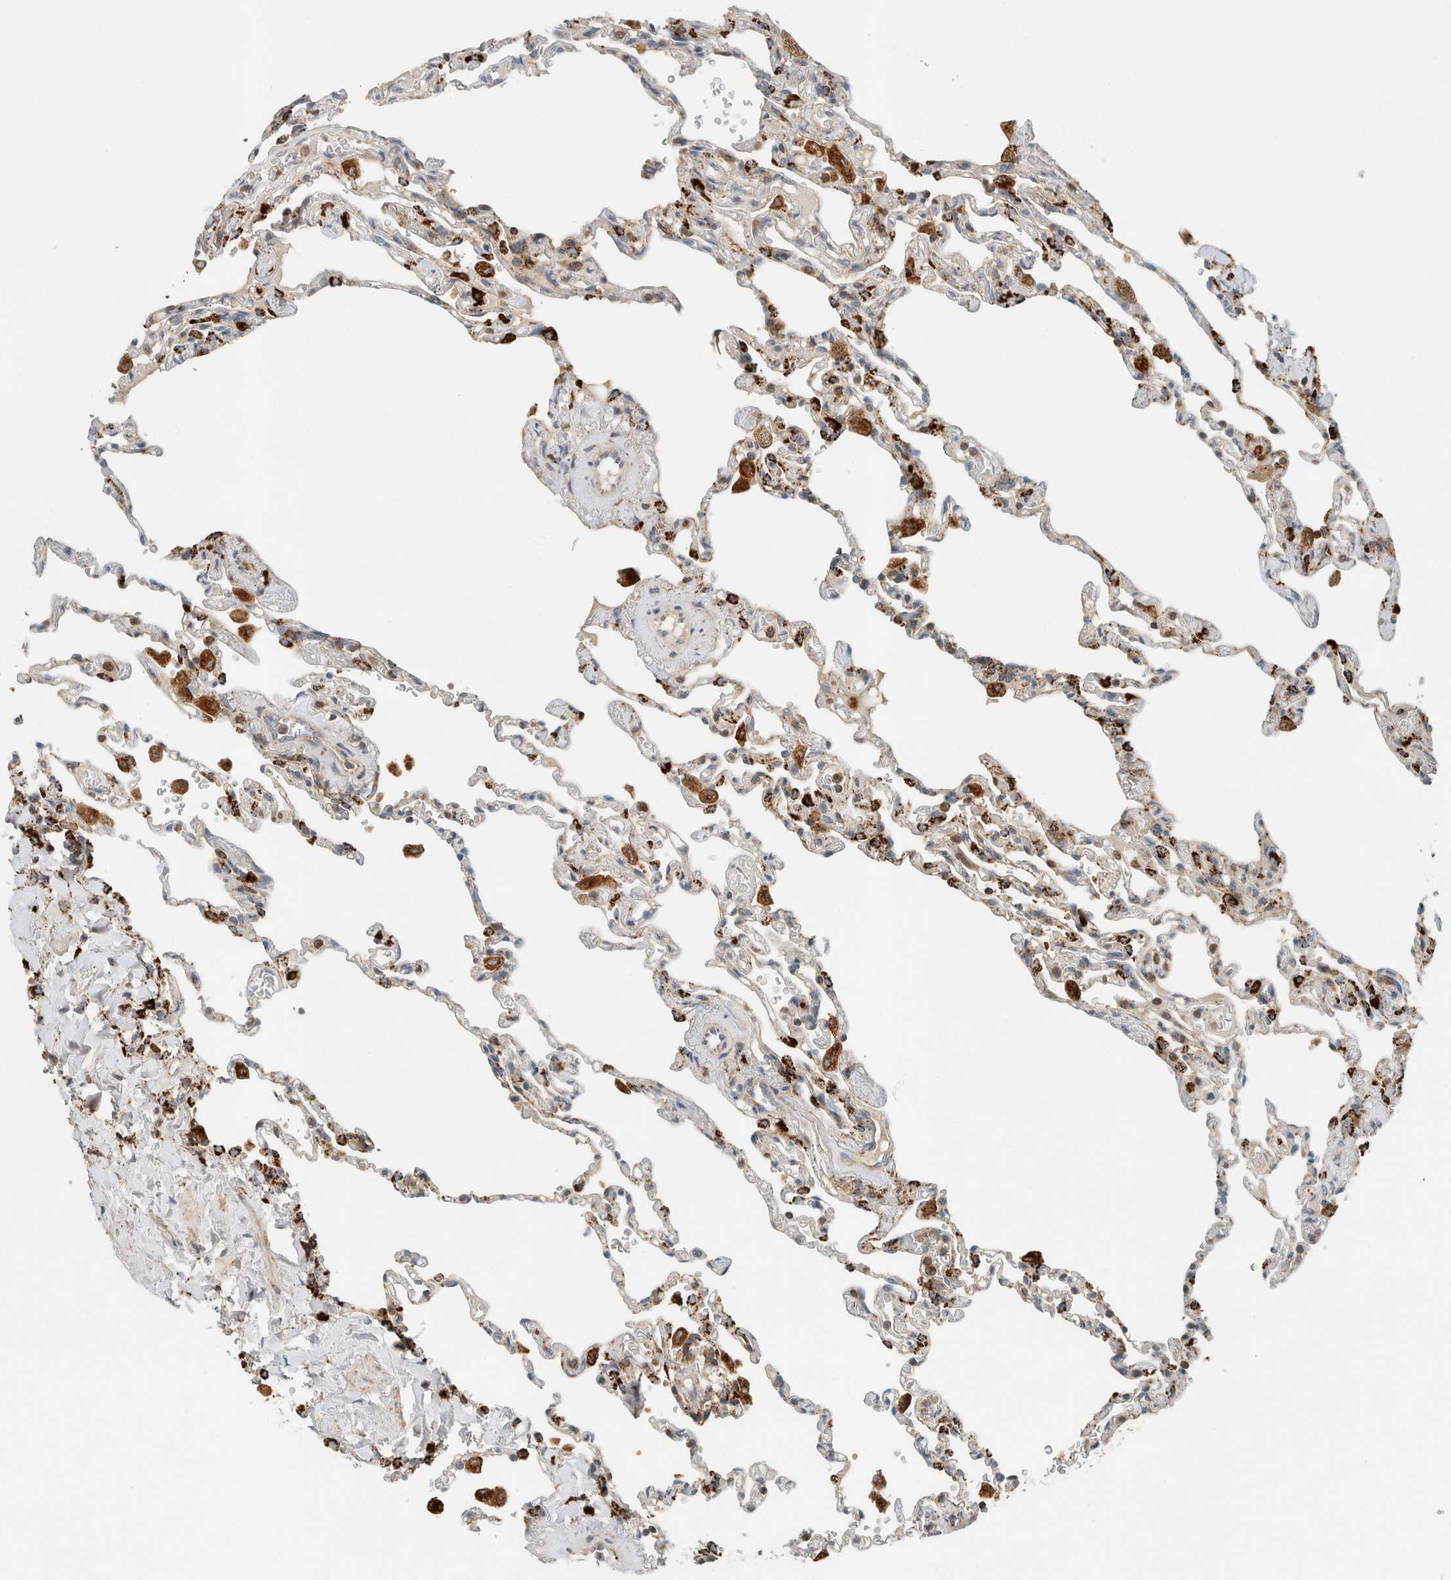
{"staining": {"intensity": "weak", "quantity": "25%-75%", "location": "cytoplasmic/membranous"}, "tissue": "lung", "cell_type": "Alveolar cells", "image_type": "normal", "snomed": [{"axis": "morphology", "description": "Normal tissue, NOS"}, {"axis": "topography", "description": "Lung"}], "caption": "This photomicrograph exhibits unremarkable lung stained with IHC to label a protein in brown. The cytoplasmic/membranous of alveolar cells show weak positivity for the protein. Nuclei are counter-stained blue.", "gene": "SPAG5", "patient": {"sex": "male", "age": 59}}